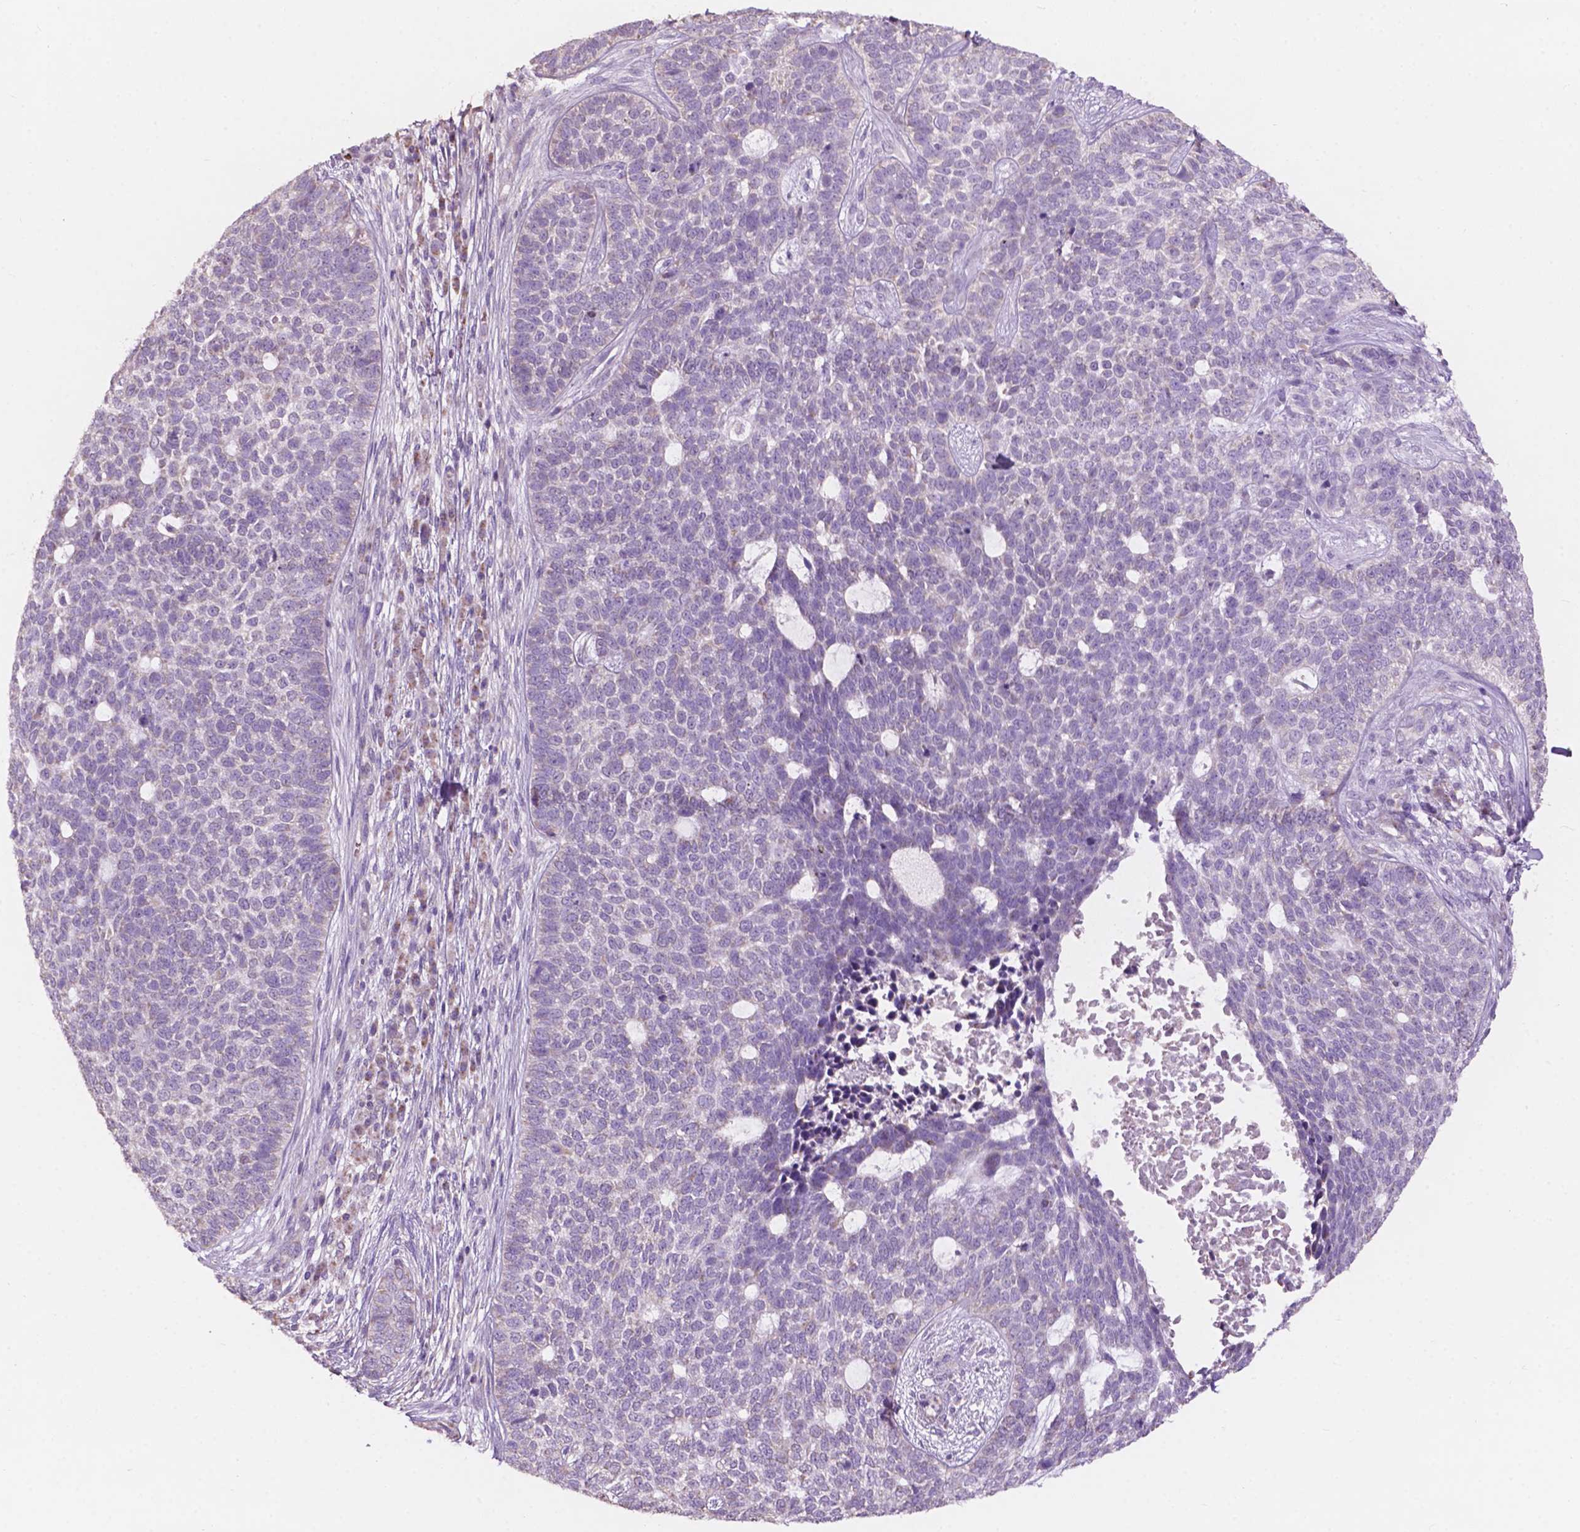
{"staining": {"intensity": "negative", "quantity": "none", "location": "none"}, "tissue": "skin cancer", "cell_type": "Tumor cells", "image_type": "cancer", "snomed": [{"axis": "morphology", "description": "Basal cell carcinoma"}, {"axis": "topography", "description": "Skin"}], "caption": "Basal cell carcinoma (skin) was stained to show a protein in brown. There is no significant positivity in tumor cells.", "gene": "NDUFS1", "patient": {"sex": "female", "age": 69}}